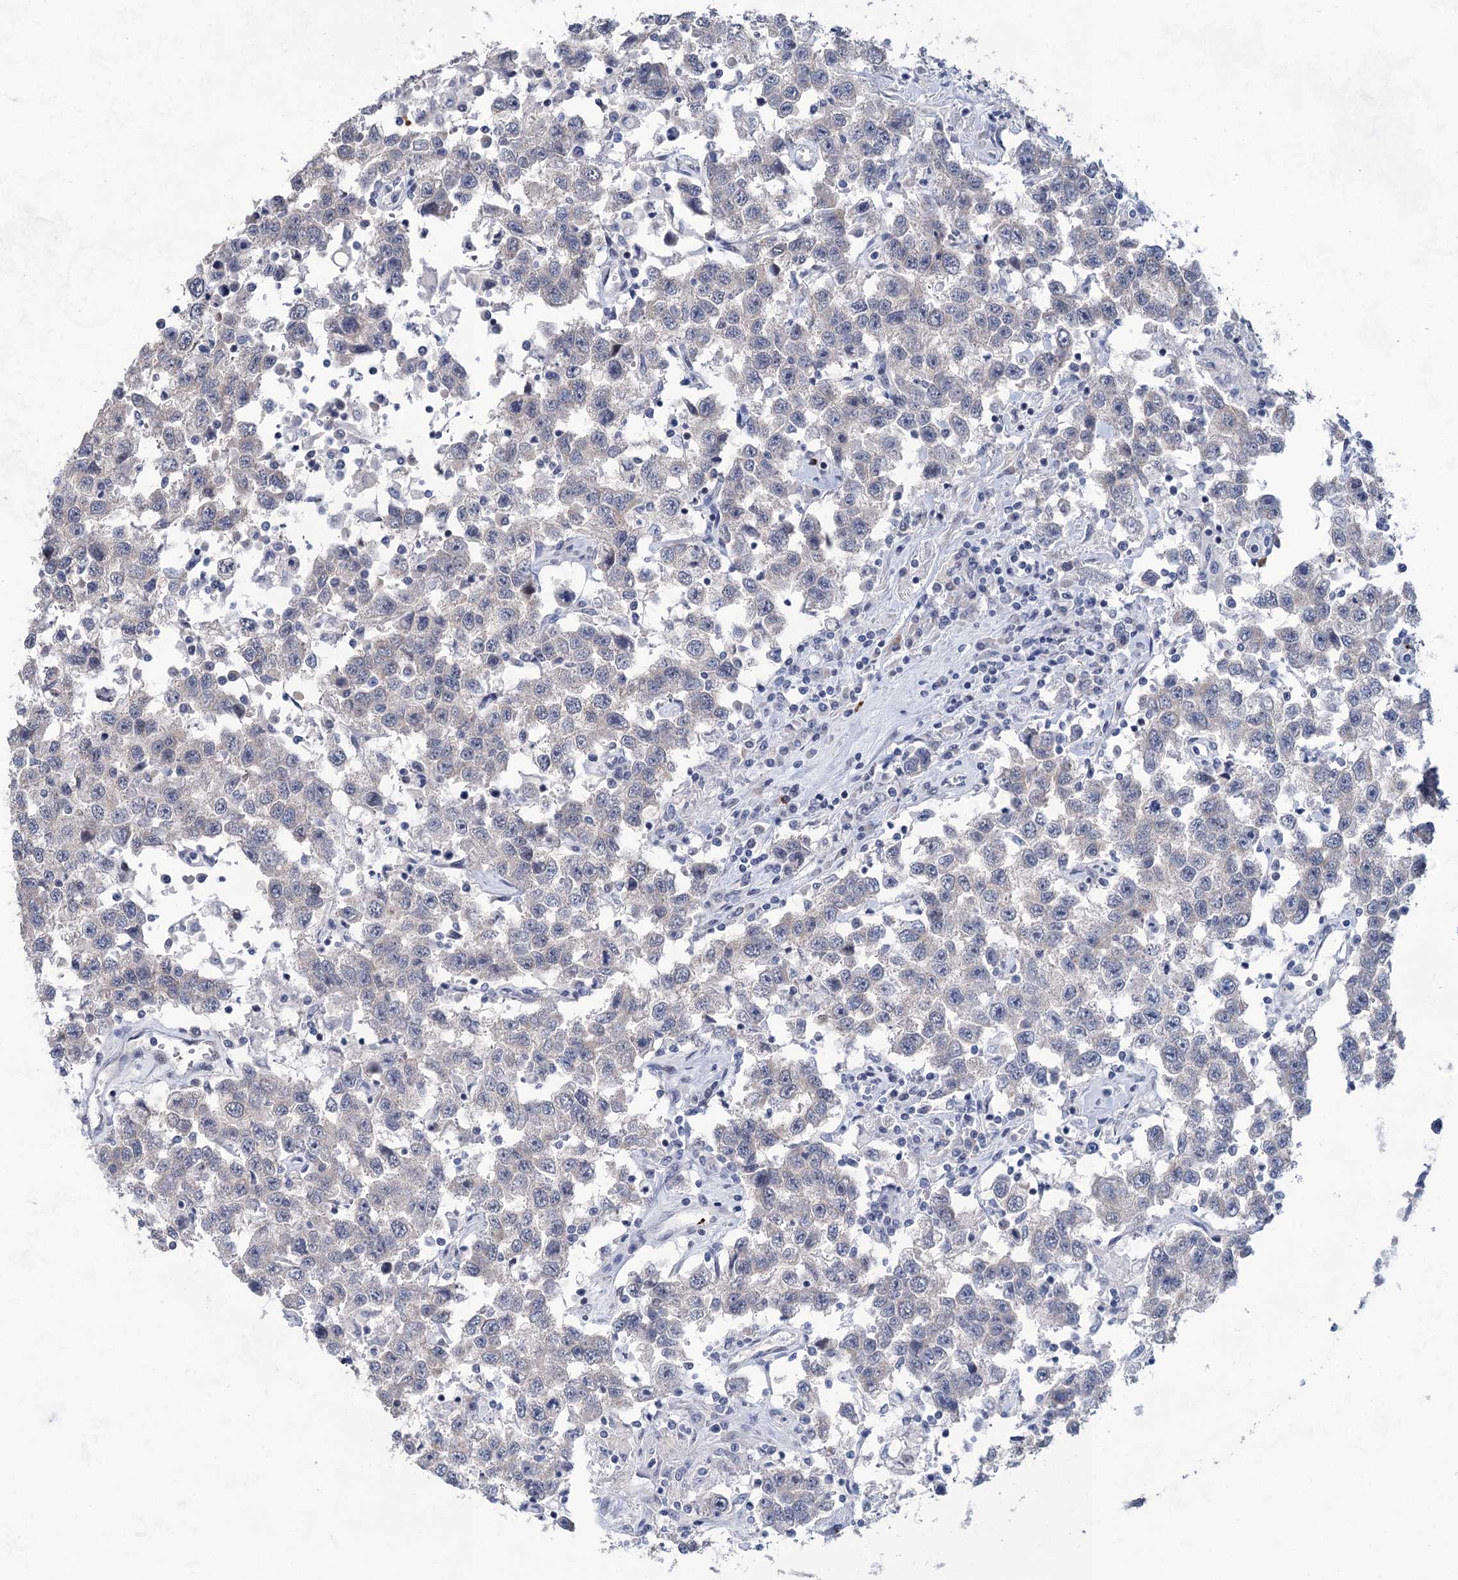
{"staining": {"intensity": "negative", "quantity": "none", "location": "none"}, "tissue": "testis cancer", "cell_type": "Tumor cells", "image_type": "cancer", "snomed": [{"axis": "morphology", "description": "Seminoma, NOS"}, {"axis": "topography", "description": "Testis"}], "caption": "Tumor cells are negative for protein expression in human seminoma (testis). The staining is performed using DAB (3,3'-diaminobenzidine) brown chromogen with nuclei counter-stained in using hematoxylin.", "gene": "MON2", "patient": {"sex": "male", "age": 41}}